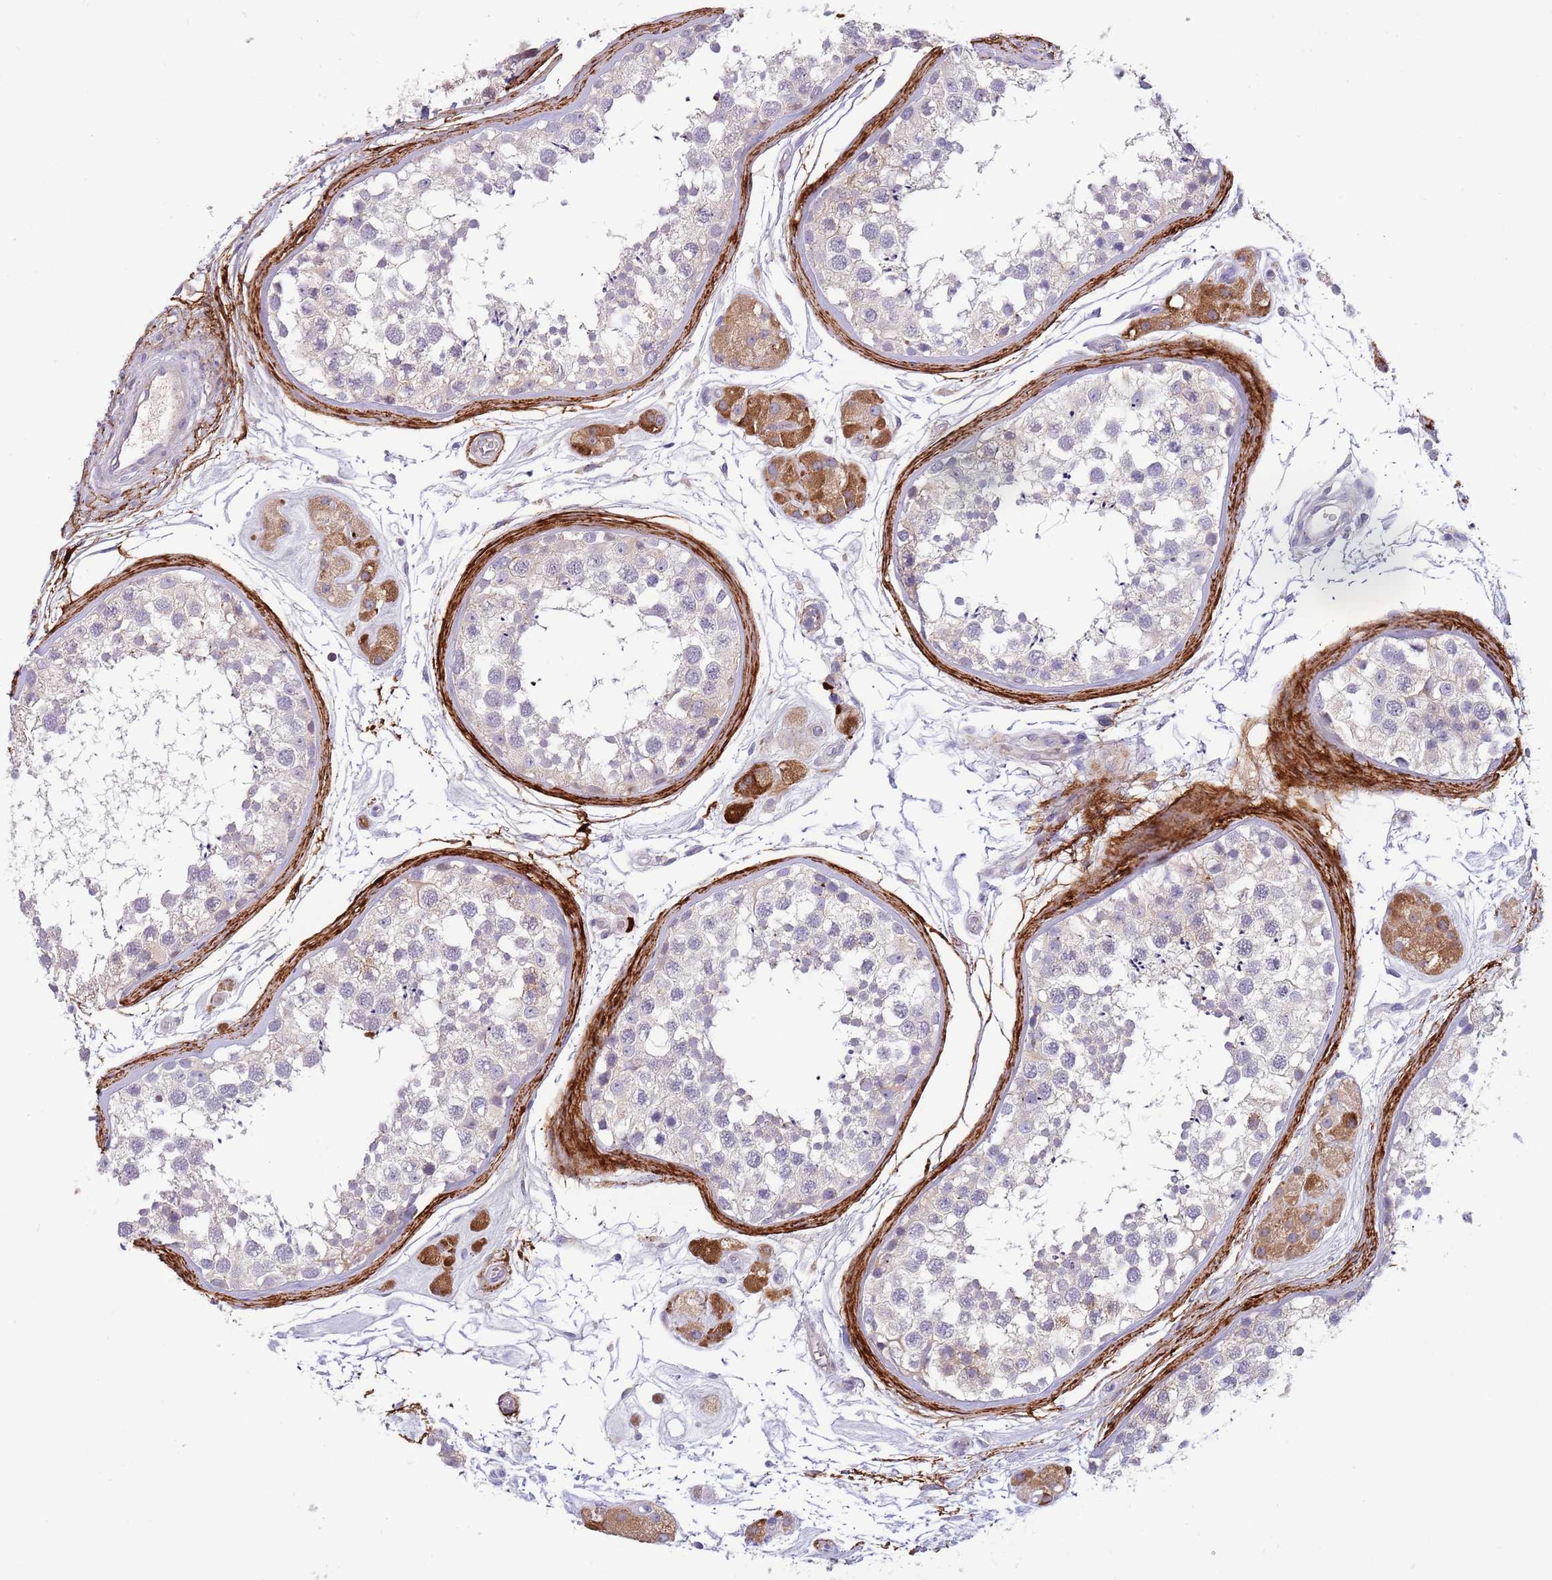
{"staining": {"intensity": "moderate", "quantity": "25%-75%", "location": "cytoplasmic/membranous"}, "tissue": "testis", "cell_type": "Cells in seminiferous ducts", "image_type": "normal", "snomed": [{"axis": "morphology", "description": "Normal tissue, NOS"}, {"axis": "topography", "description": "Testis"}], "caption": "Cells in seminiferous ducts exhibit medium levels of moderate cytoplasmic/membranous staining in approximately 25%-75% of cells in normal testis.", "gene": "LEPROTL1", "patient": {"sex": "male", "age": 56}}